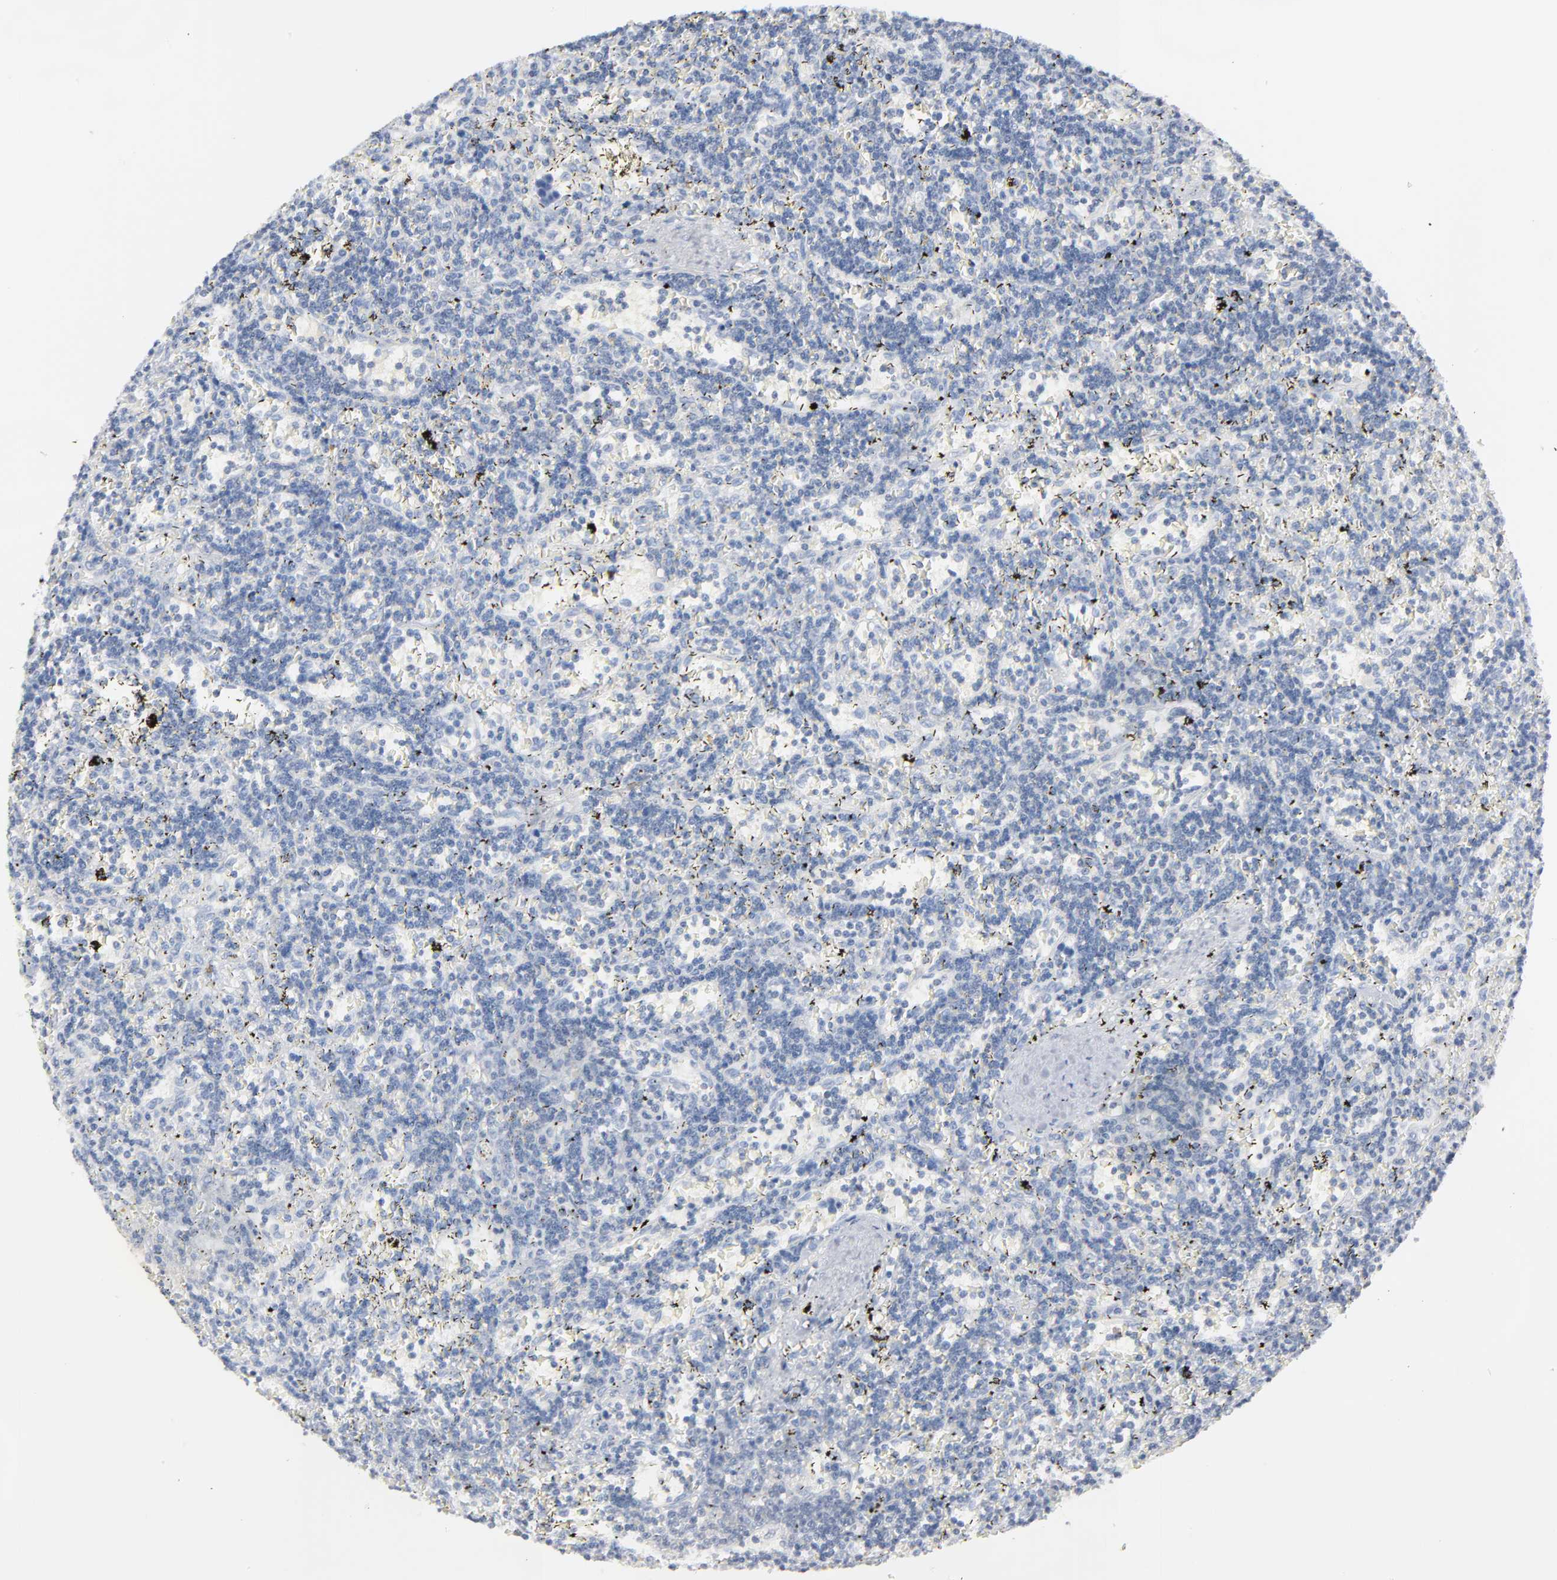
{"staining": {"intensity": "negative", "quantity": "none", "location": "none"}, "tissue": "lymphoma", "cell_type": "Tumor cells", "image_type": "cancer", "snomed": [{"axis": "morphology", "description": "Malignant lymphoma, non-Hodgkin's type, Low grade"}, {"axis": "topography", "description": "Spleen"}], "caption": "Micrograph shows no protein expression in tumor cells of lymphoma tissue.", "gene": "PTK2B", "patient": {"sex": "male", "age": 60}}